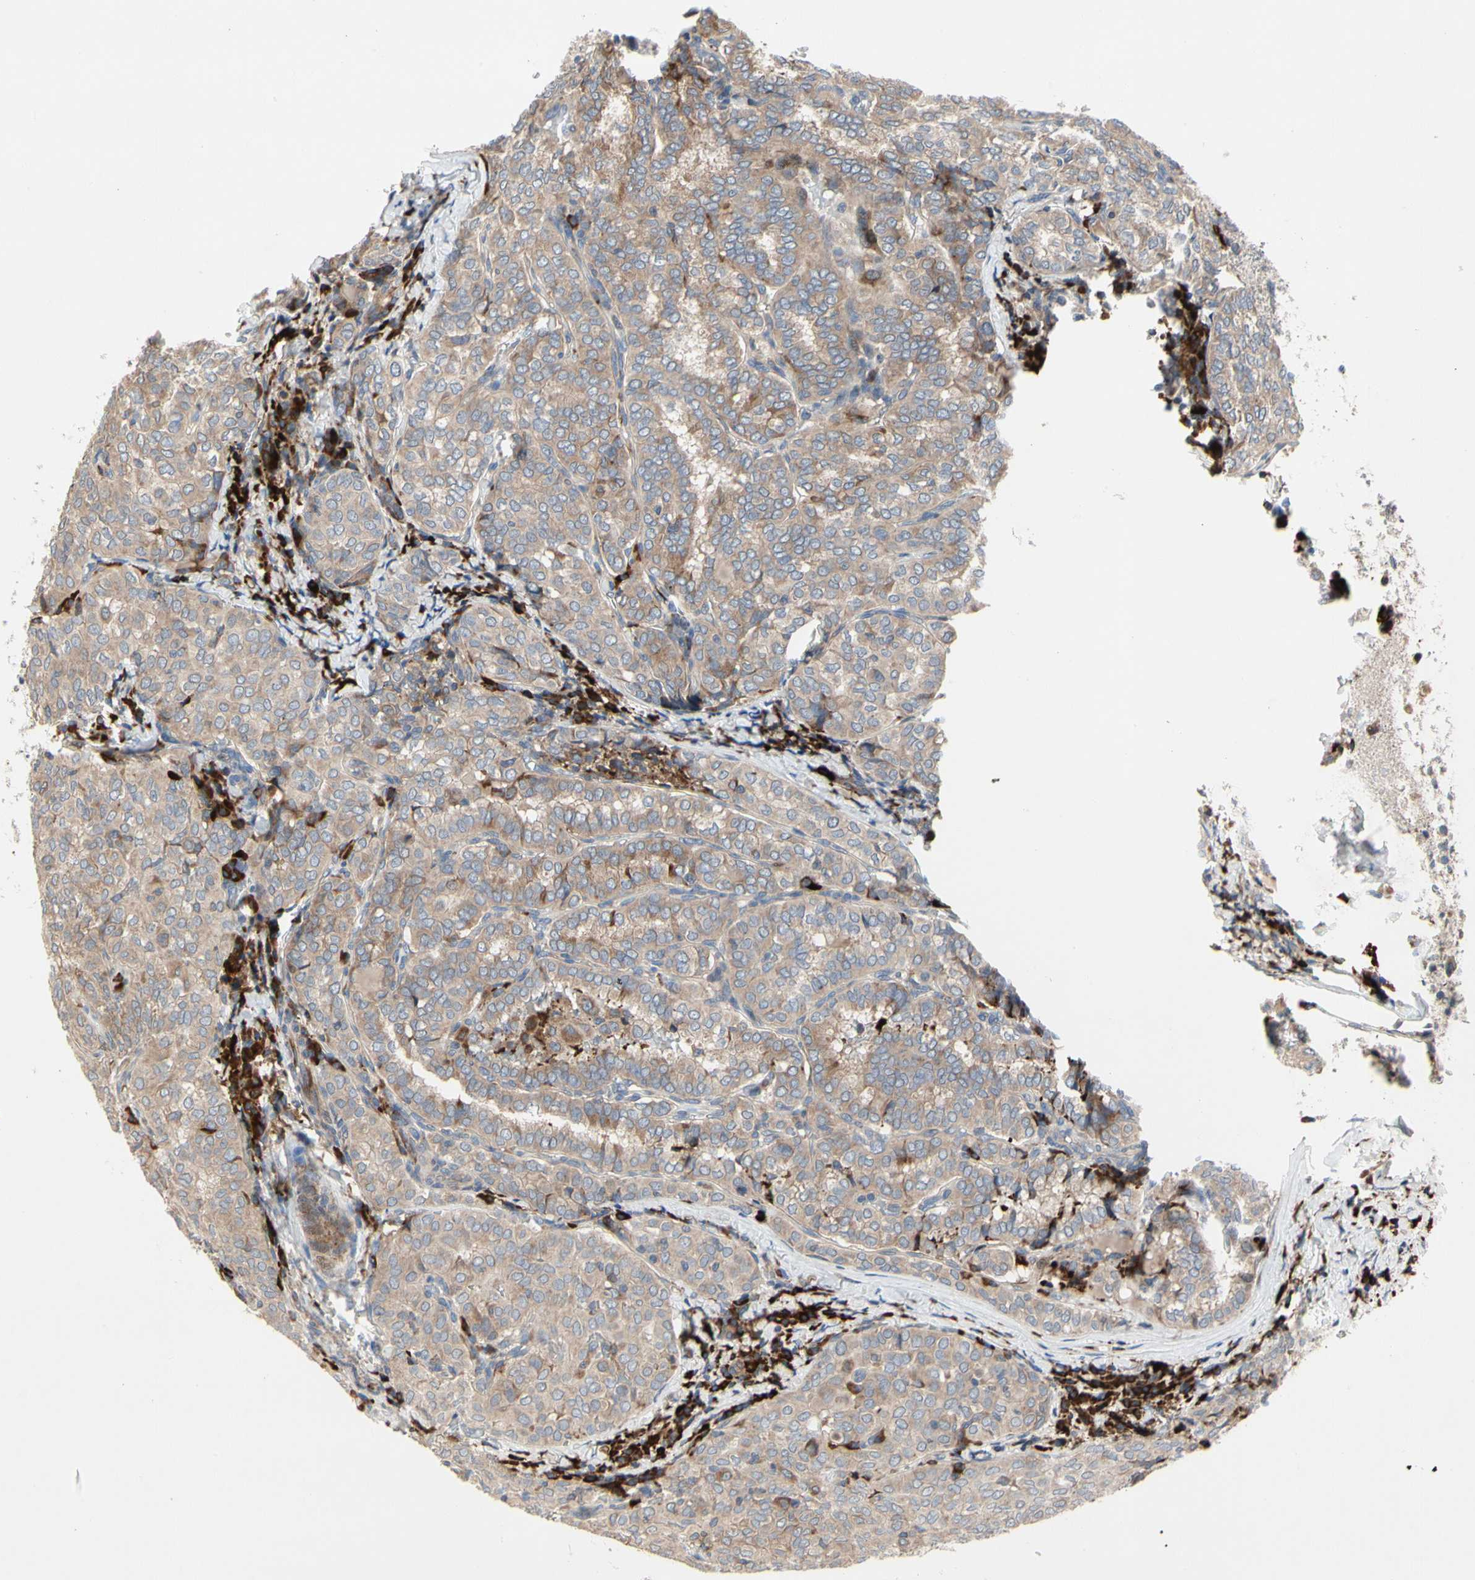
{"staining": {"intensity": "weak", "quantity": ">75%", "location": "cytoplasmic/membranous"}, "tissue": "thyroid cancer", "cell_type": "Tumor cells", "image_type": "cancer", "snomed": [{"axis": "morphology", "description": "Normal tissue, NOS"}, {"axis": "morphology", "description": "Papillary adenocarcinoma, NOS"}, {"axis": "topography", "description": "Thyroid gland"}], "caption": "A brown stain labels weak cytoplasmic/membranous staining of a protein in human thyroid cancer (papillary adenocarcinoma) tumor cells.", "gene": "MMEL1", "patient": {"sex": "female", "age": 30}}